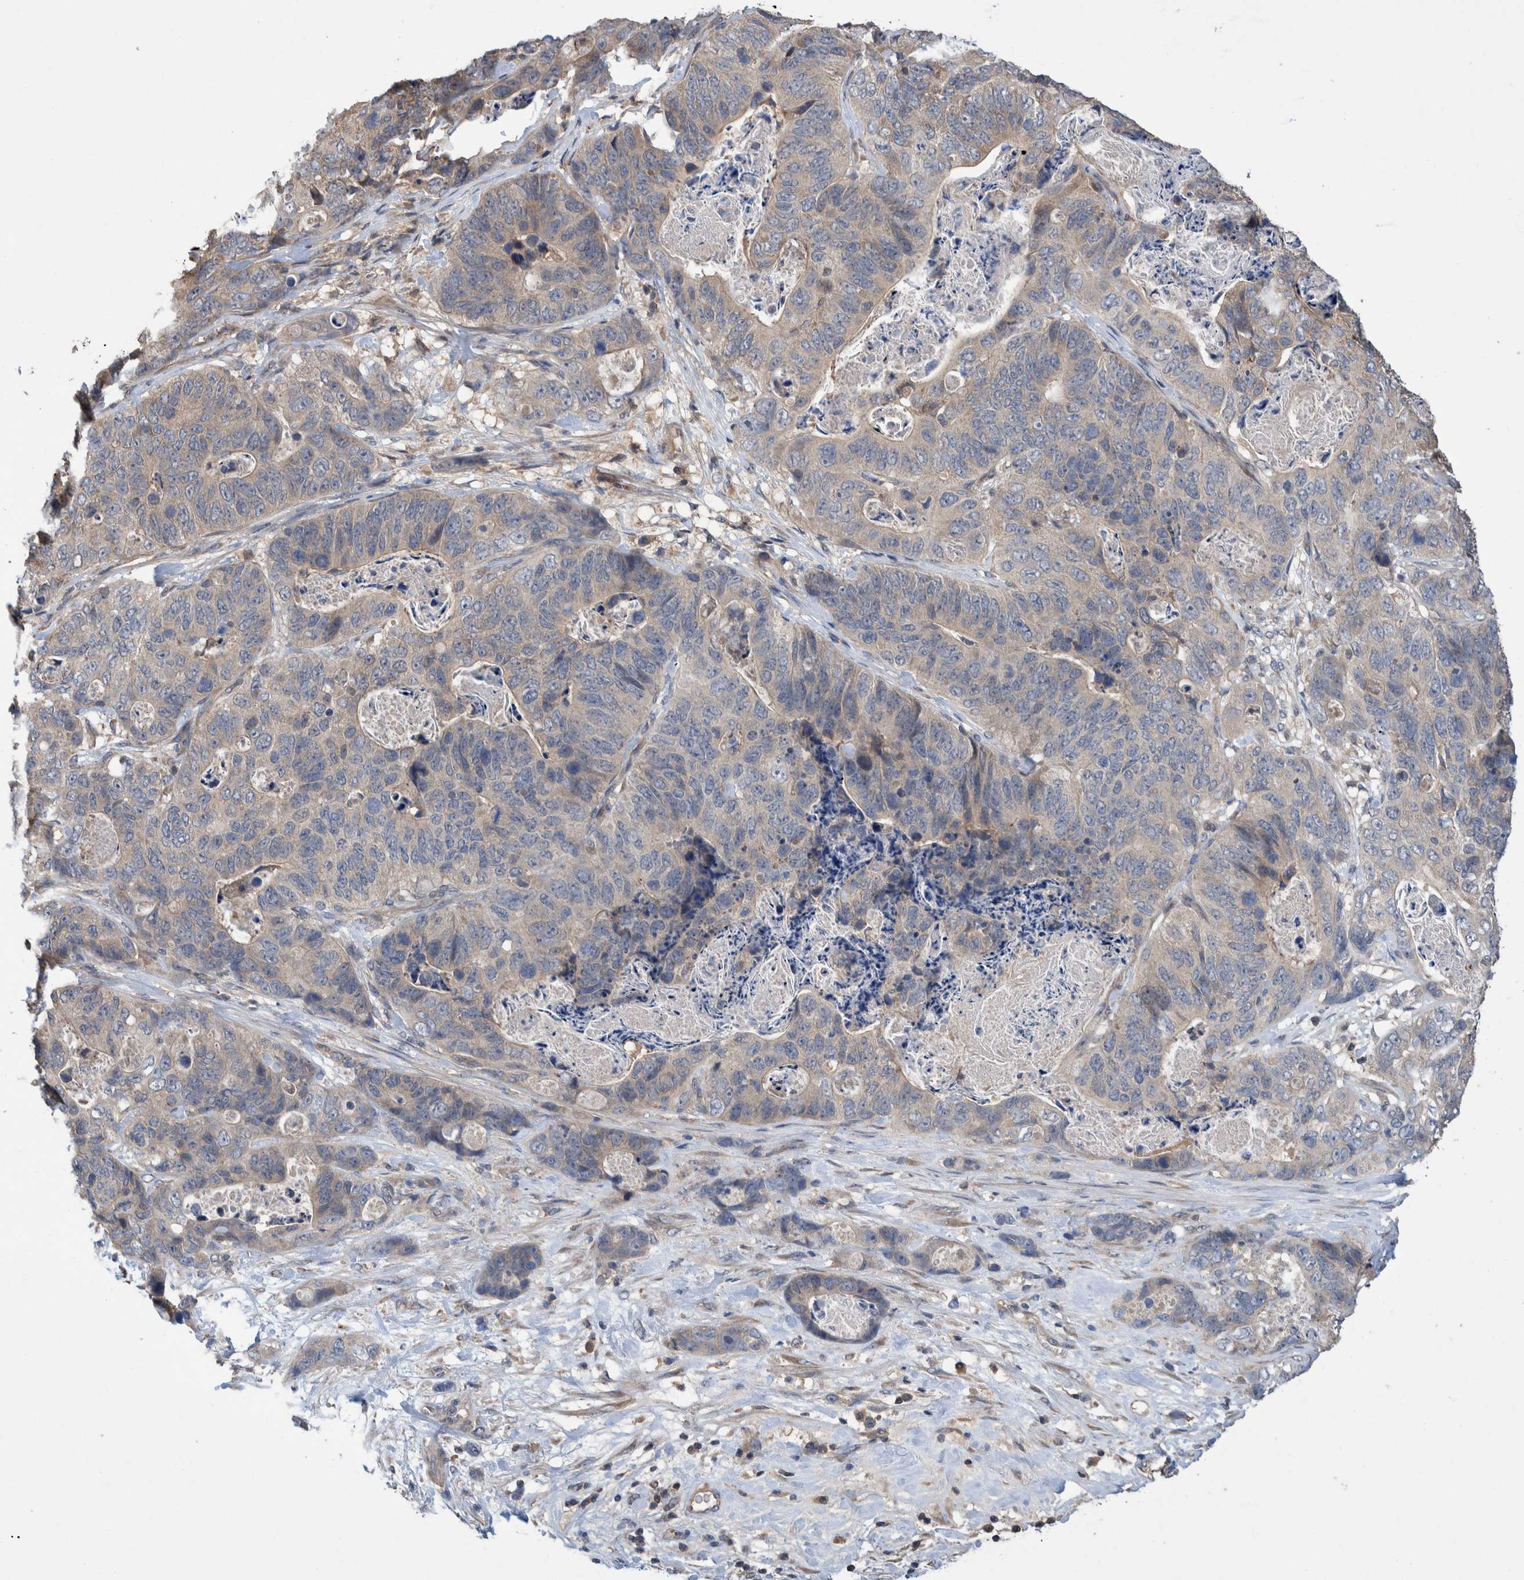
{"staining": {"intensity": "weak", "quantity": "<25%", "location": "cytoplasmic/membranous"}, "tissue": "stomach cancer", "cell_type": "Tumor cells", "image_type": "cancer", "snomed": [{"axis": "morphology", "description": "Normal tissue, NOS"}, {"axis": "morphology", "description": "Adenocarcinoma, NOS"}, {"axis": "topography", "description": "Stomach"}], "caption": "The IHC micrograph has no significant staining in tumor cells of stomach adenocarcinoma tissue. (DAB (3,3'-diaminobenzidine) immunohistochemistry with hematoxylin counter stain).", "gene": "PLPBP", "patient": {"sex": "female", "age": 89}}